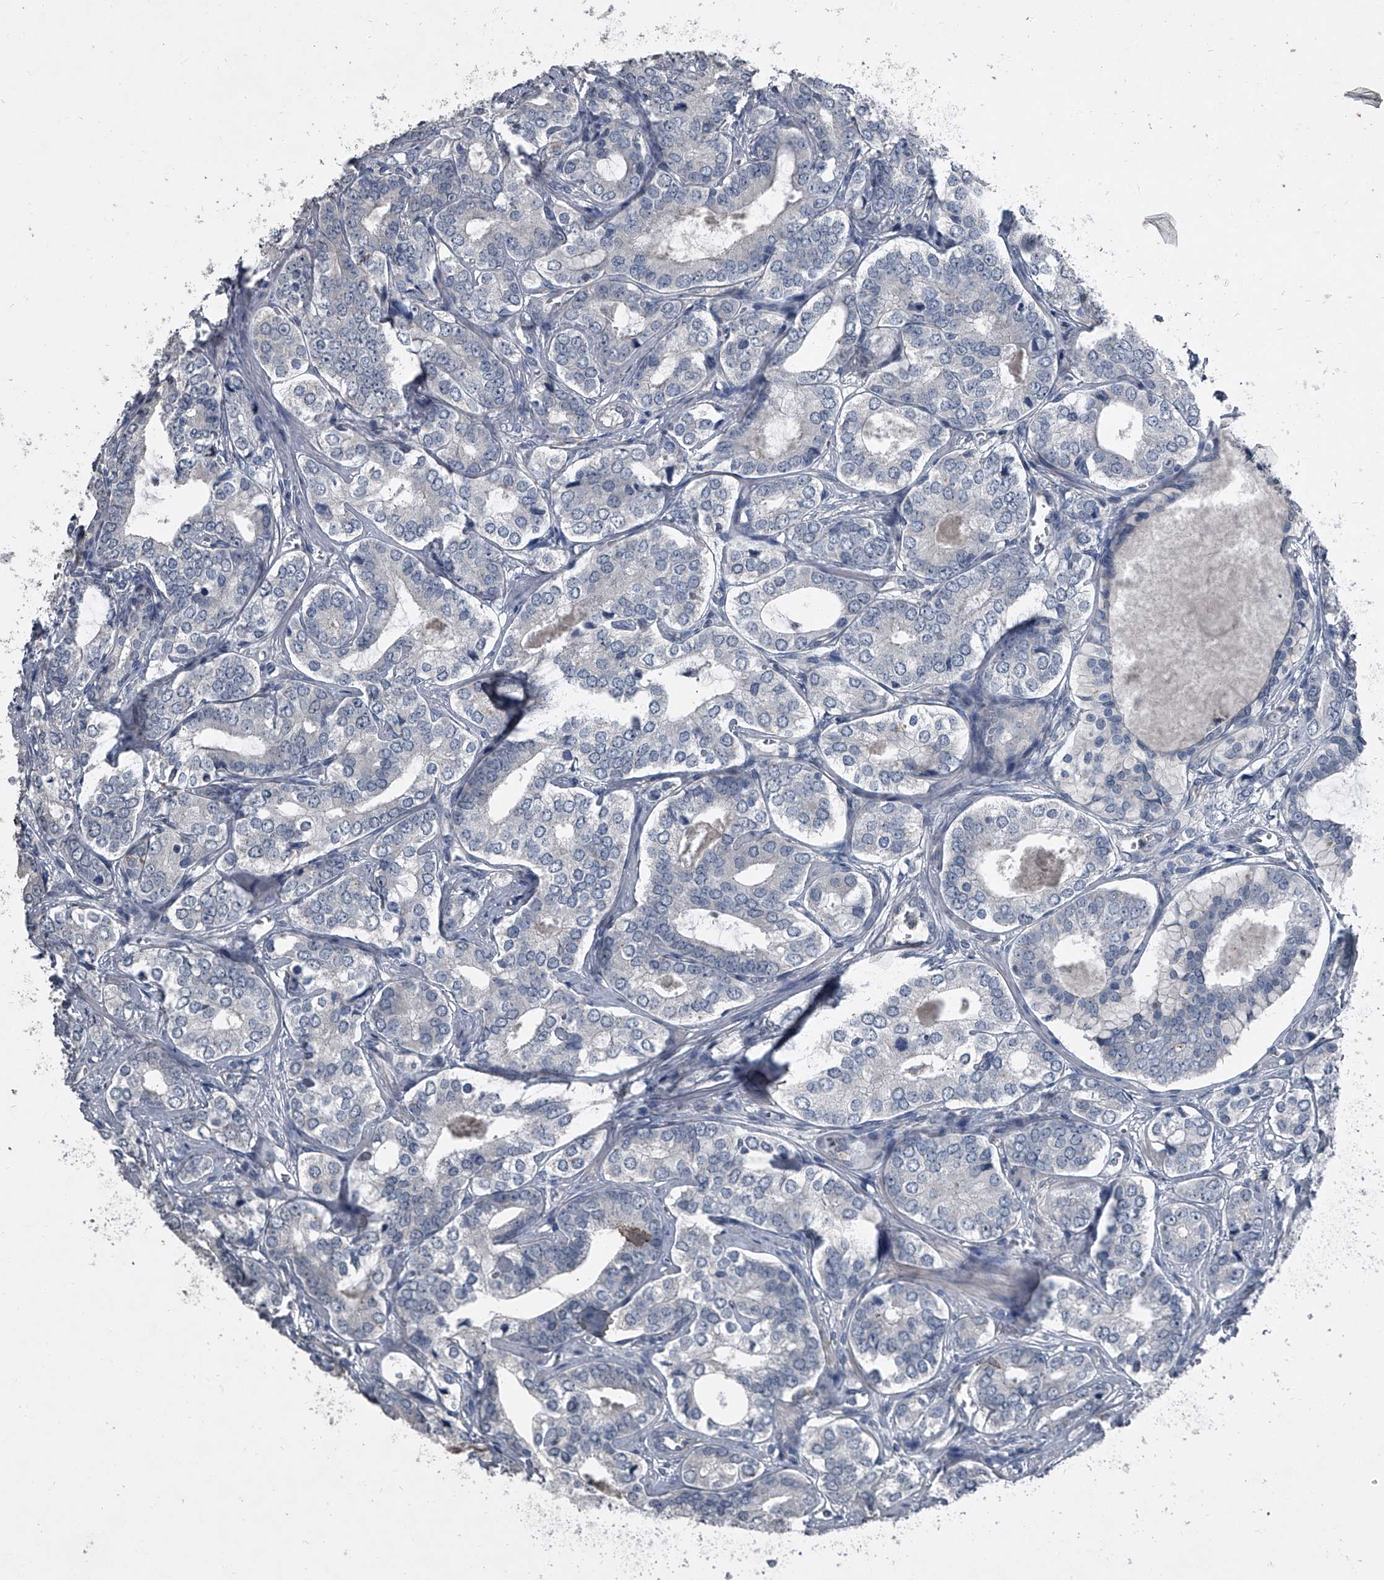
{"staining": {"intensity": "negative", "quantity": "none", "location": "none"}, "tissue": "prostate cancer", "cell_type": "Tumor cells", "image_type": "cancer", "snomed": [{"axis": "morphology", "description": "Adenocarcinoma, High grade"}, {"axis": "topography", "description": "Prostate"}], "caption": "Immunohistochemical staining of human prostate cancer (high-grade adenocarcinoma) exhibits no significant expression in tumor cells.", "gene": "HEPHL1", "patient": {"sex": "male", "age": 62}}